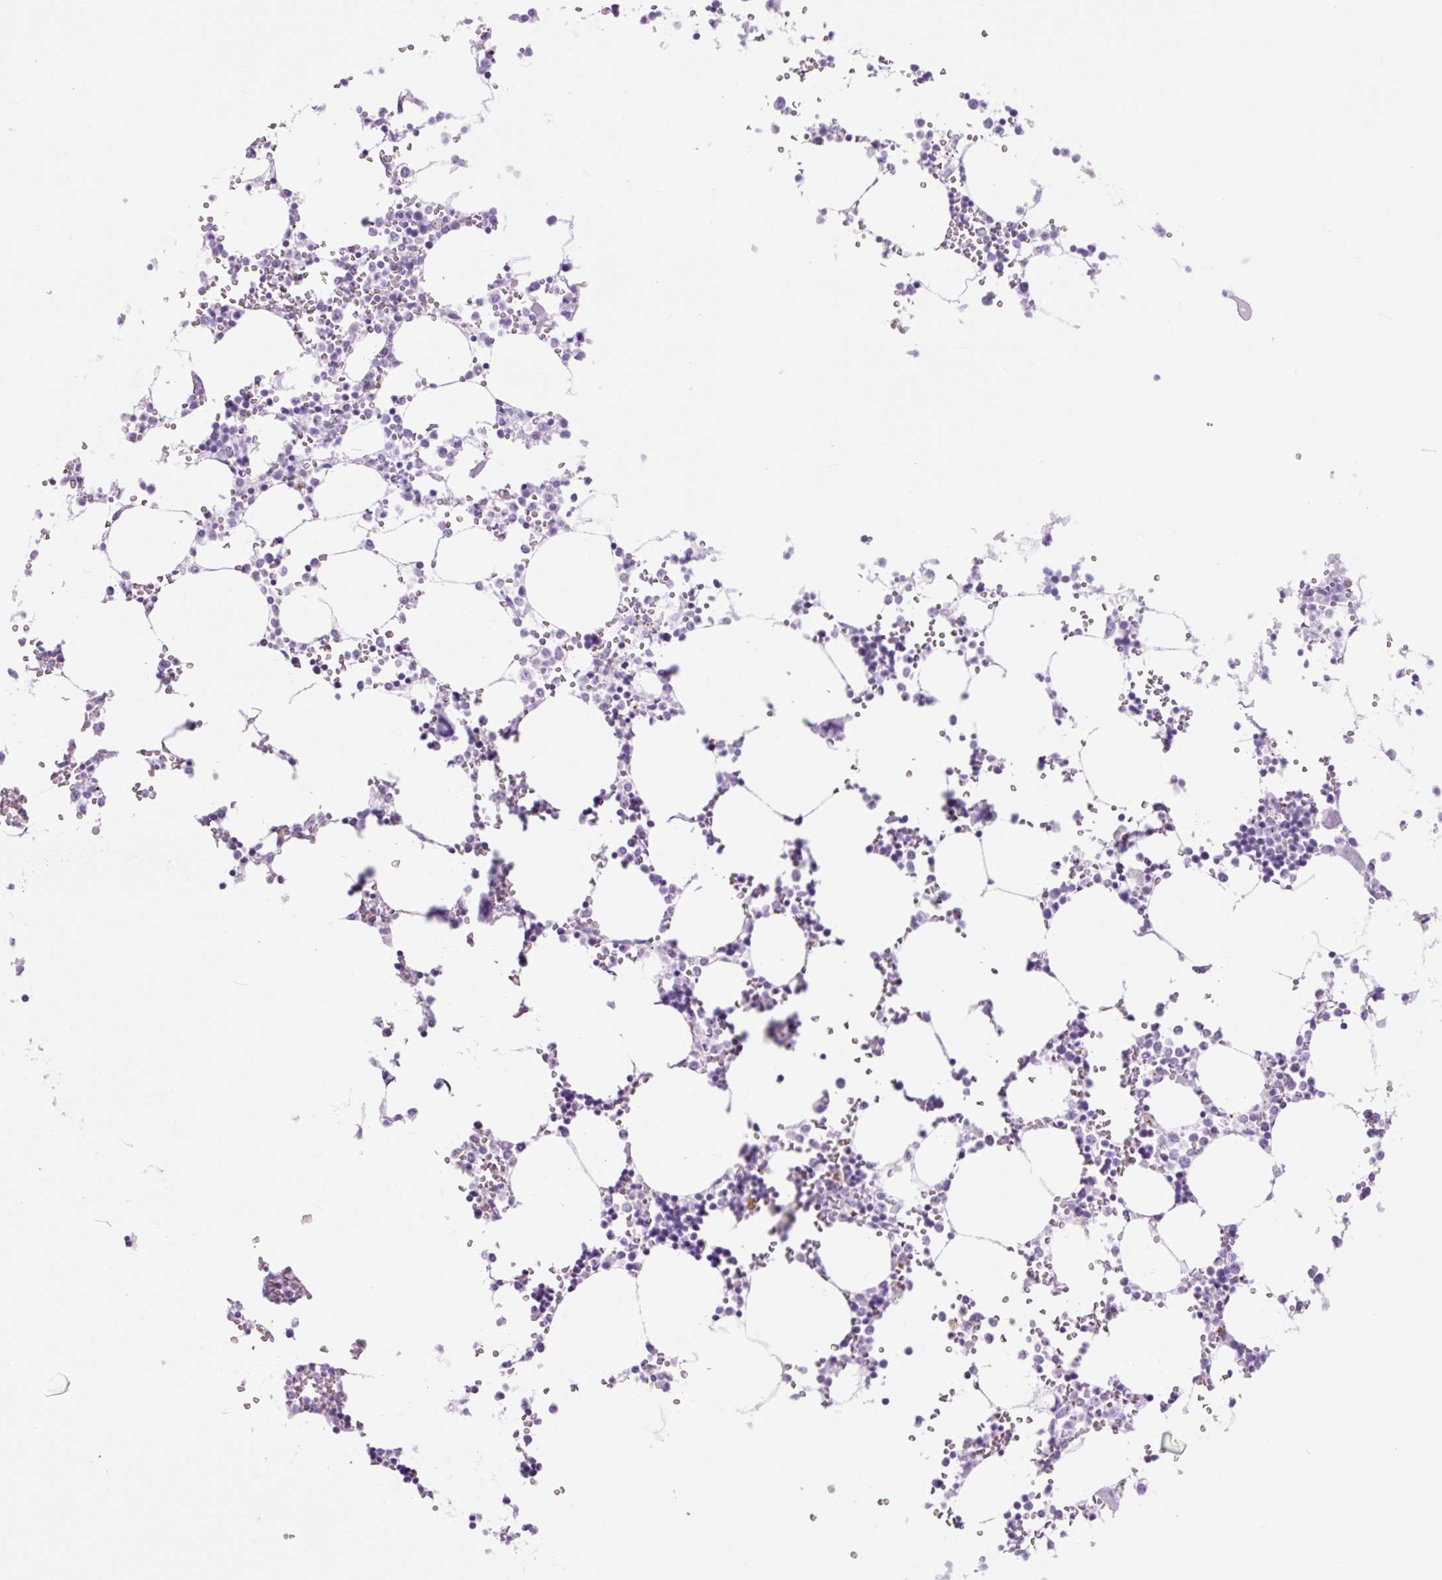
{"staining": {"intensity": "negative", "quantity": "none", "location": "none"}, "tissue": "bone marrow", "cell_type": "Hematopoietic cells", "image_type": "normal", "snomed": [{"axis": "morphology", "description": "Normal tissue, NOS"}, {"axis": "topography", "description": "Bone marrow"}], "caption": "There is no significant staining in hematopoietic cells of bone marrow. Brightfield microscopy of immunohistochemistry stained with DAB (brown) and hematoxylin (blue), captured at high magnification.", "gene": "TFF2", "patient": {"sex": "male", "age": 64}}